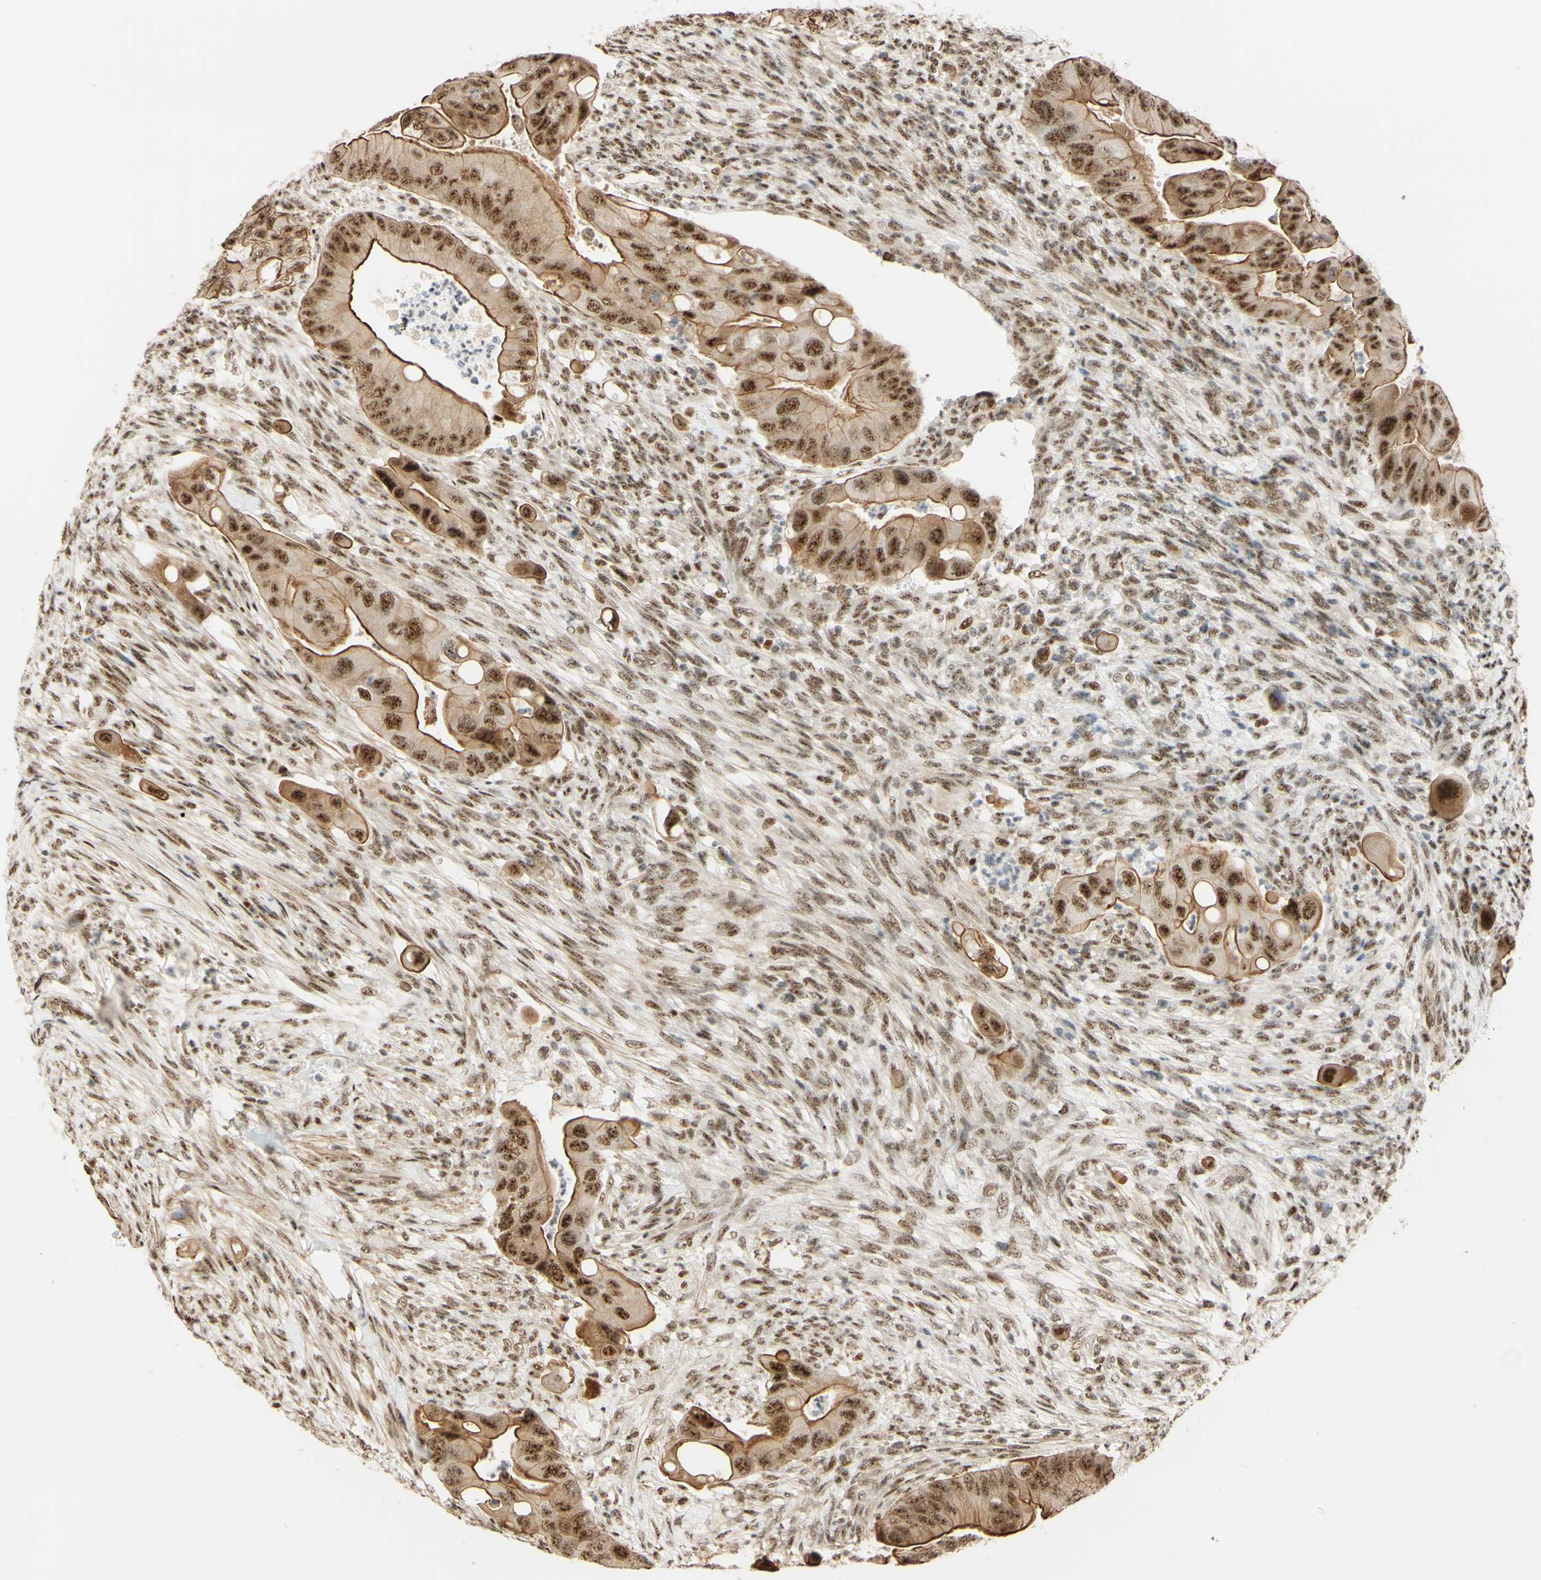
{"staining": {"intensity": "moderate", "quantity": ">75%", "location": "cytoplasmic/membranous,nuclear"}, "tissue": "colorectal cancer", "cell_type": "Tumor cells", "image_type": "cancer", "snomed": [{"axis": "morphology", "description": "Adenocarcinoma, NOS"}, {"axis": "topography", "description": "Rectum"}], "caption": "IHC micrograph of neoplastic tissue: adenocarcinoma (colorectal) stained using immunohistochemistry reveals medium levels of moderate protein expression localized specifically in the cytoplasmic/membranous and nuclear of tumor cells, appearing as a cytoplasmic/membranous and nuclear brown color.", "gene": "SAP18", "patient": {"sex": "female", "age": 57}}